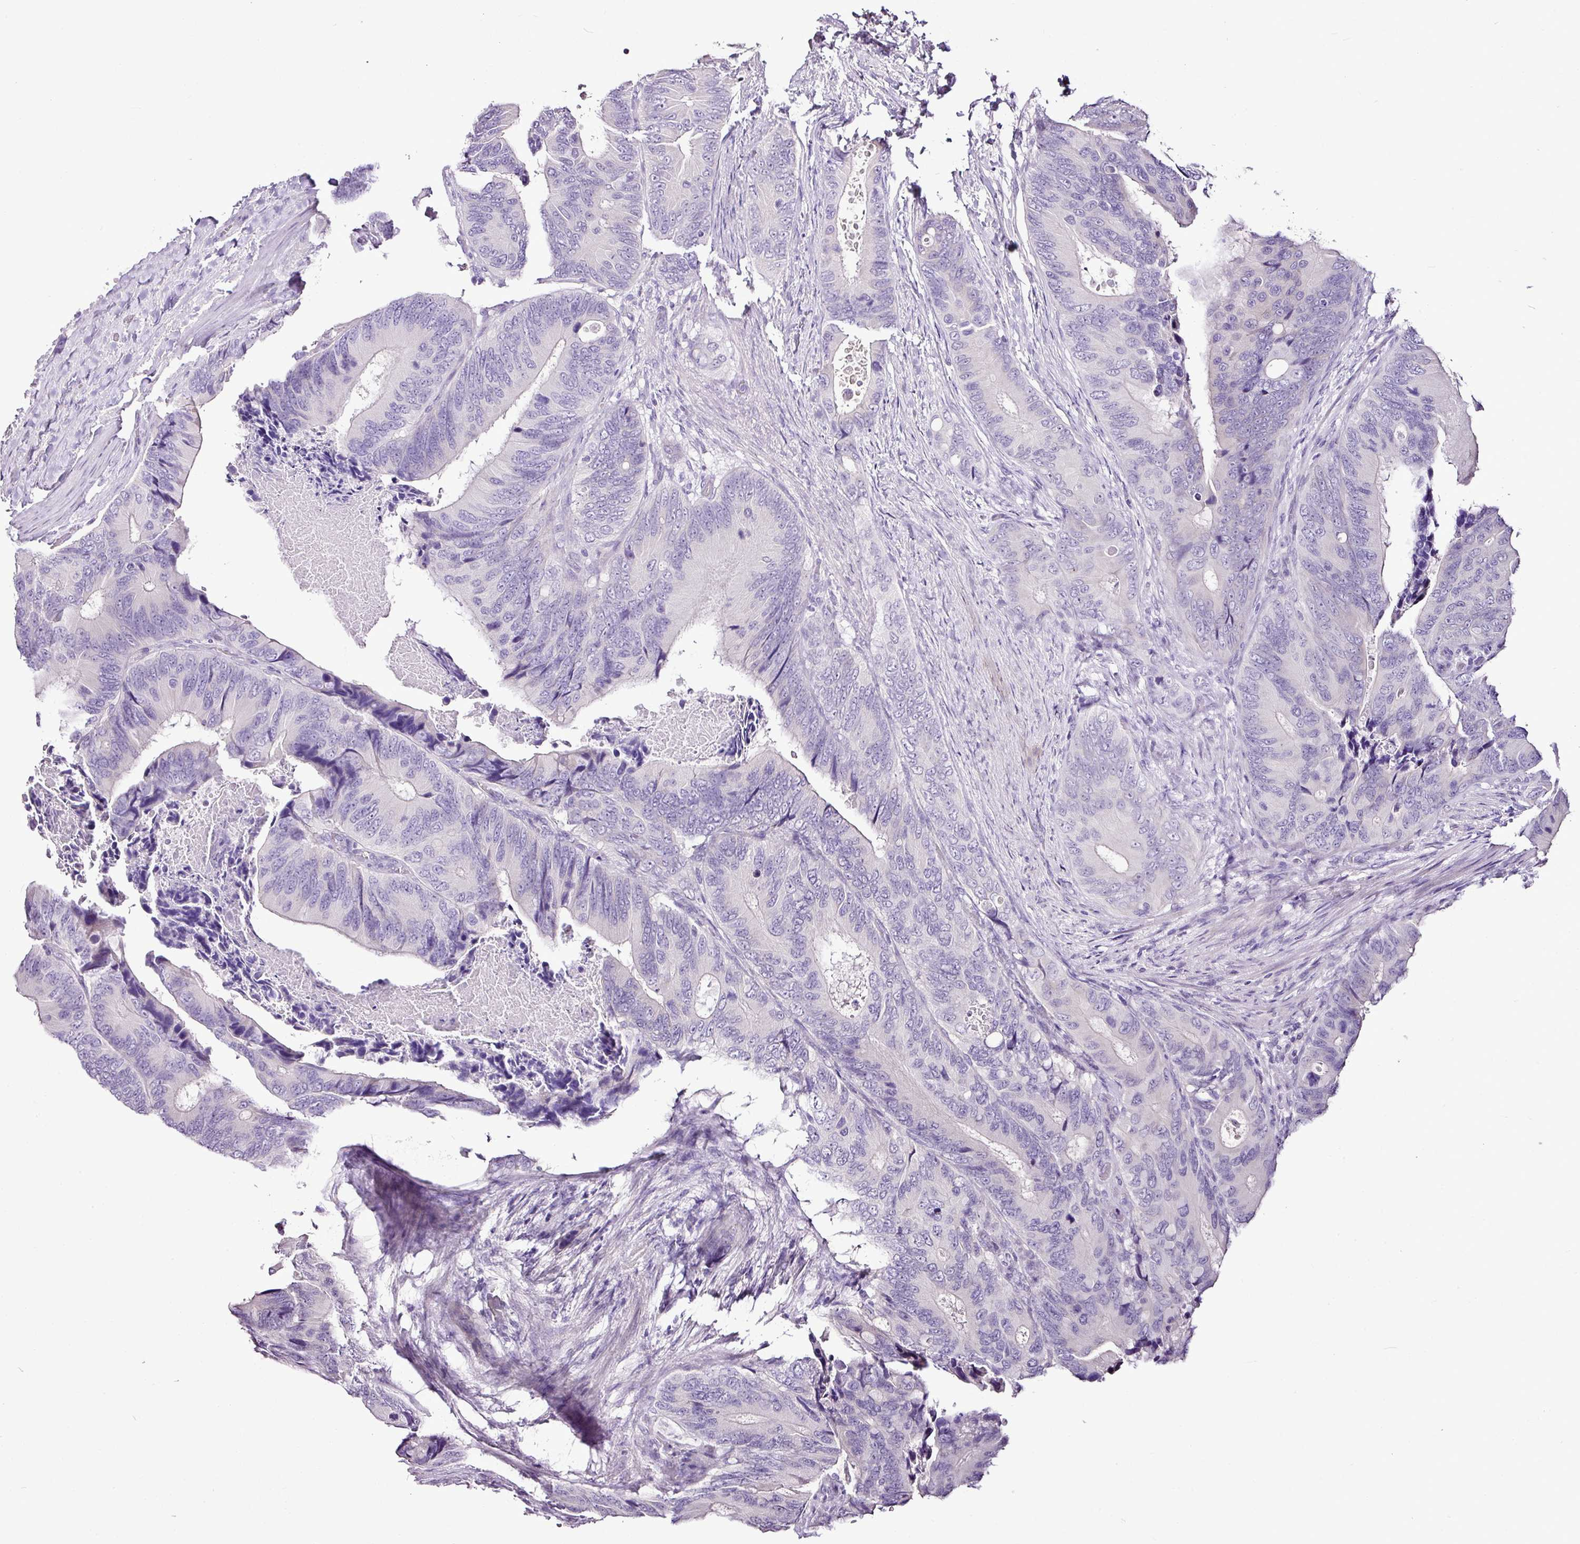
{"staining": {"intensity": "negative", "quantity": "none", "location": "none"}, "tissue": "colorectal cancer", "cell_type": "Tumor cells", "image_type": "cancer", "snomed": [{"axis": "morphology", "description": "Adenocarcinoma, NOS"}, {"axis": "topography", "description": "Colon"}], "caption": "Tumor cells are negative for brown protein staining in colorectal adenocarcinoma.", "gene": "ESR1", "patient": {"sex": "male", "age": 84}}